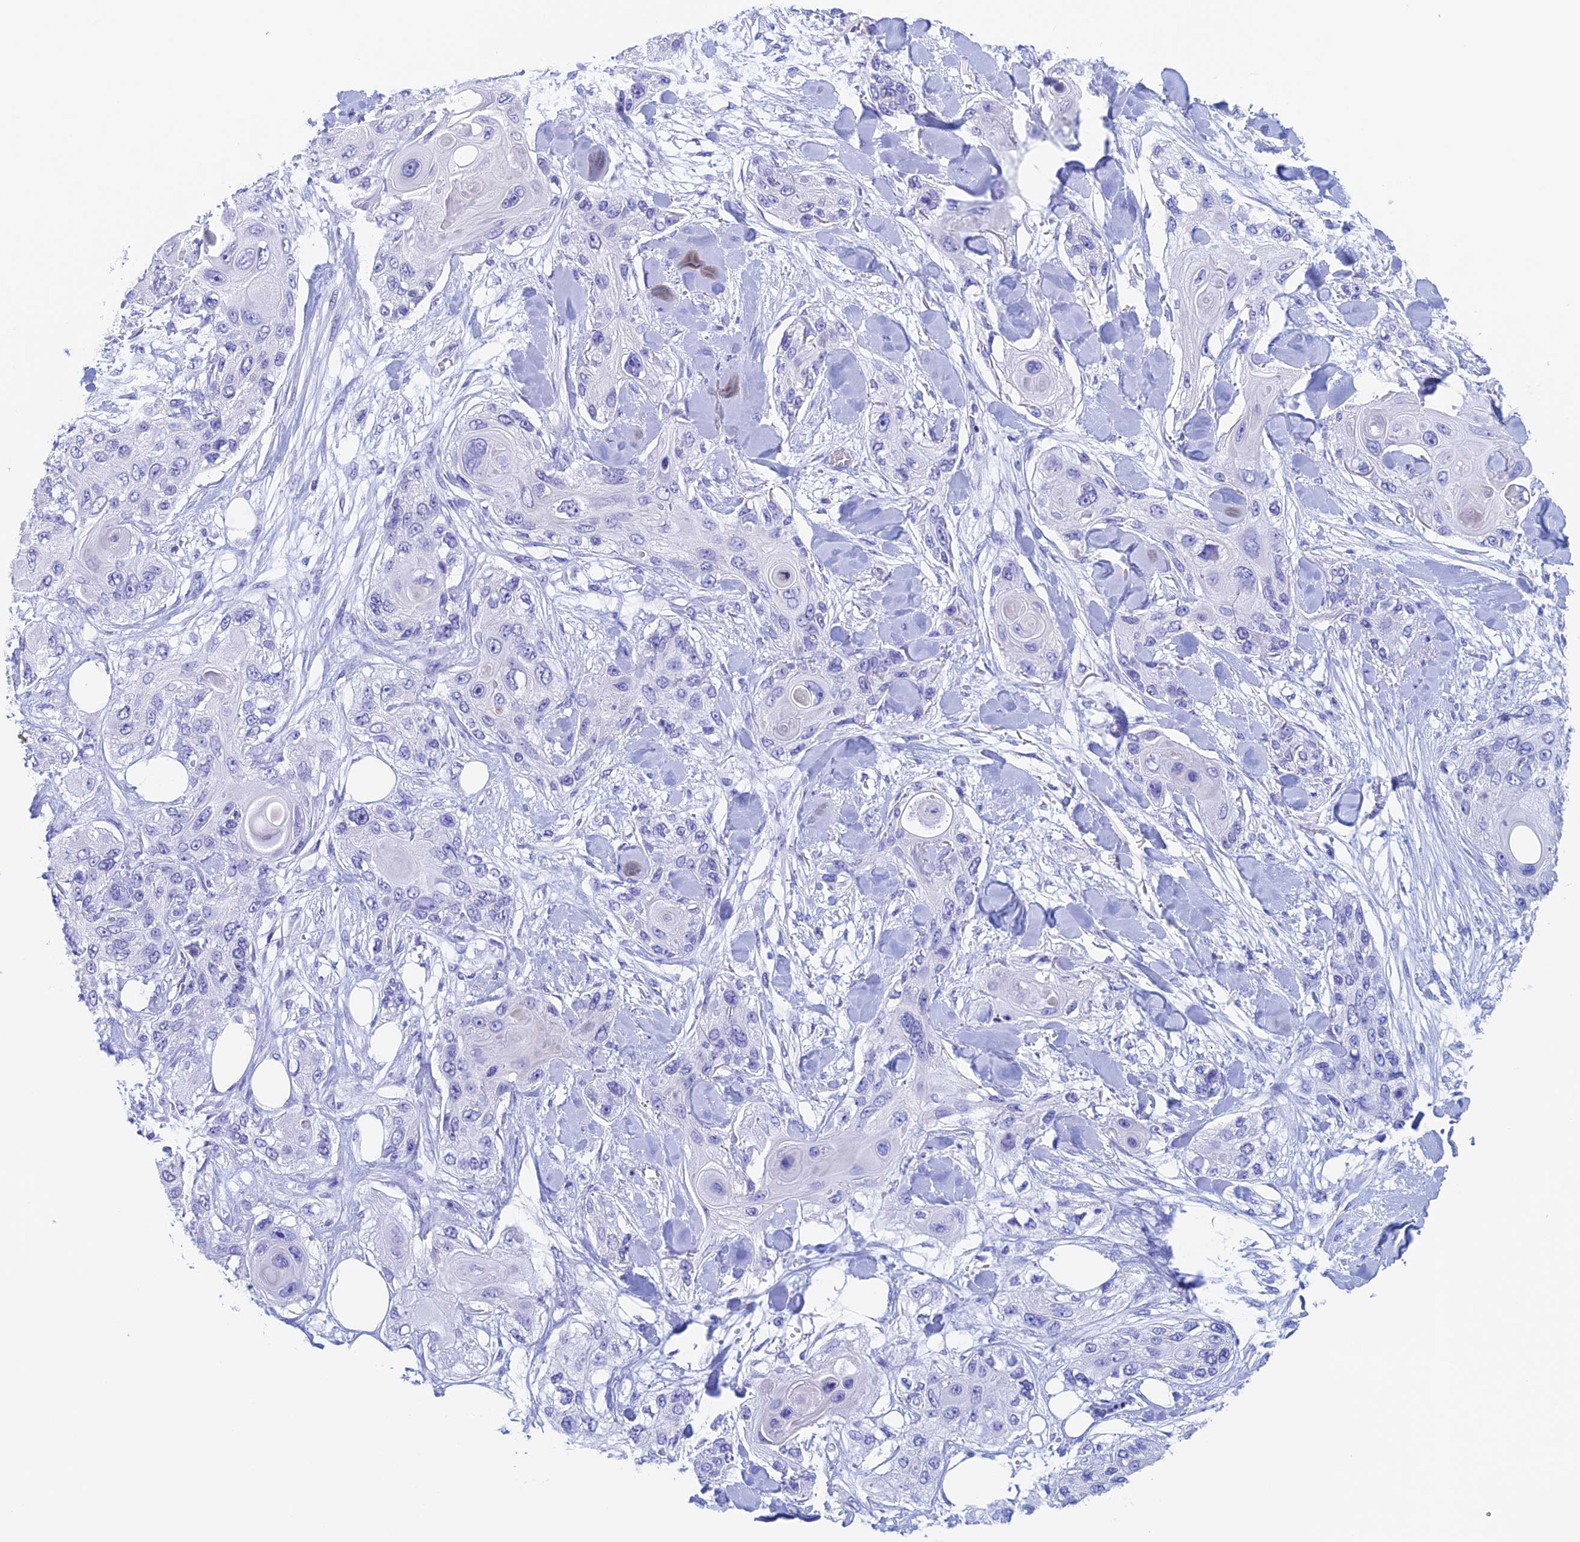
{"staining": {"intensity": "negative", "quantity": "none", "location": "none"}, "tissue": "skin cancer", "cell_type": "Tumor cells", "image_type": "cancer", "snomed": [{"axis": "morphology", "description": "Normal tissue, NOS"}, {"axis": "morphology", "description": "Squamous cell carcinoma, NOS"}, {"axis": "topography", "description": "Skin"}], "caption": "There is no significant expression in tumor cells of squamous cell carcinoma (skin).", "gene": "PSMC3IP", "patient": {"sex": "male", "age": 72}}